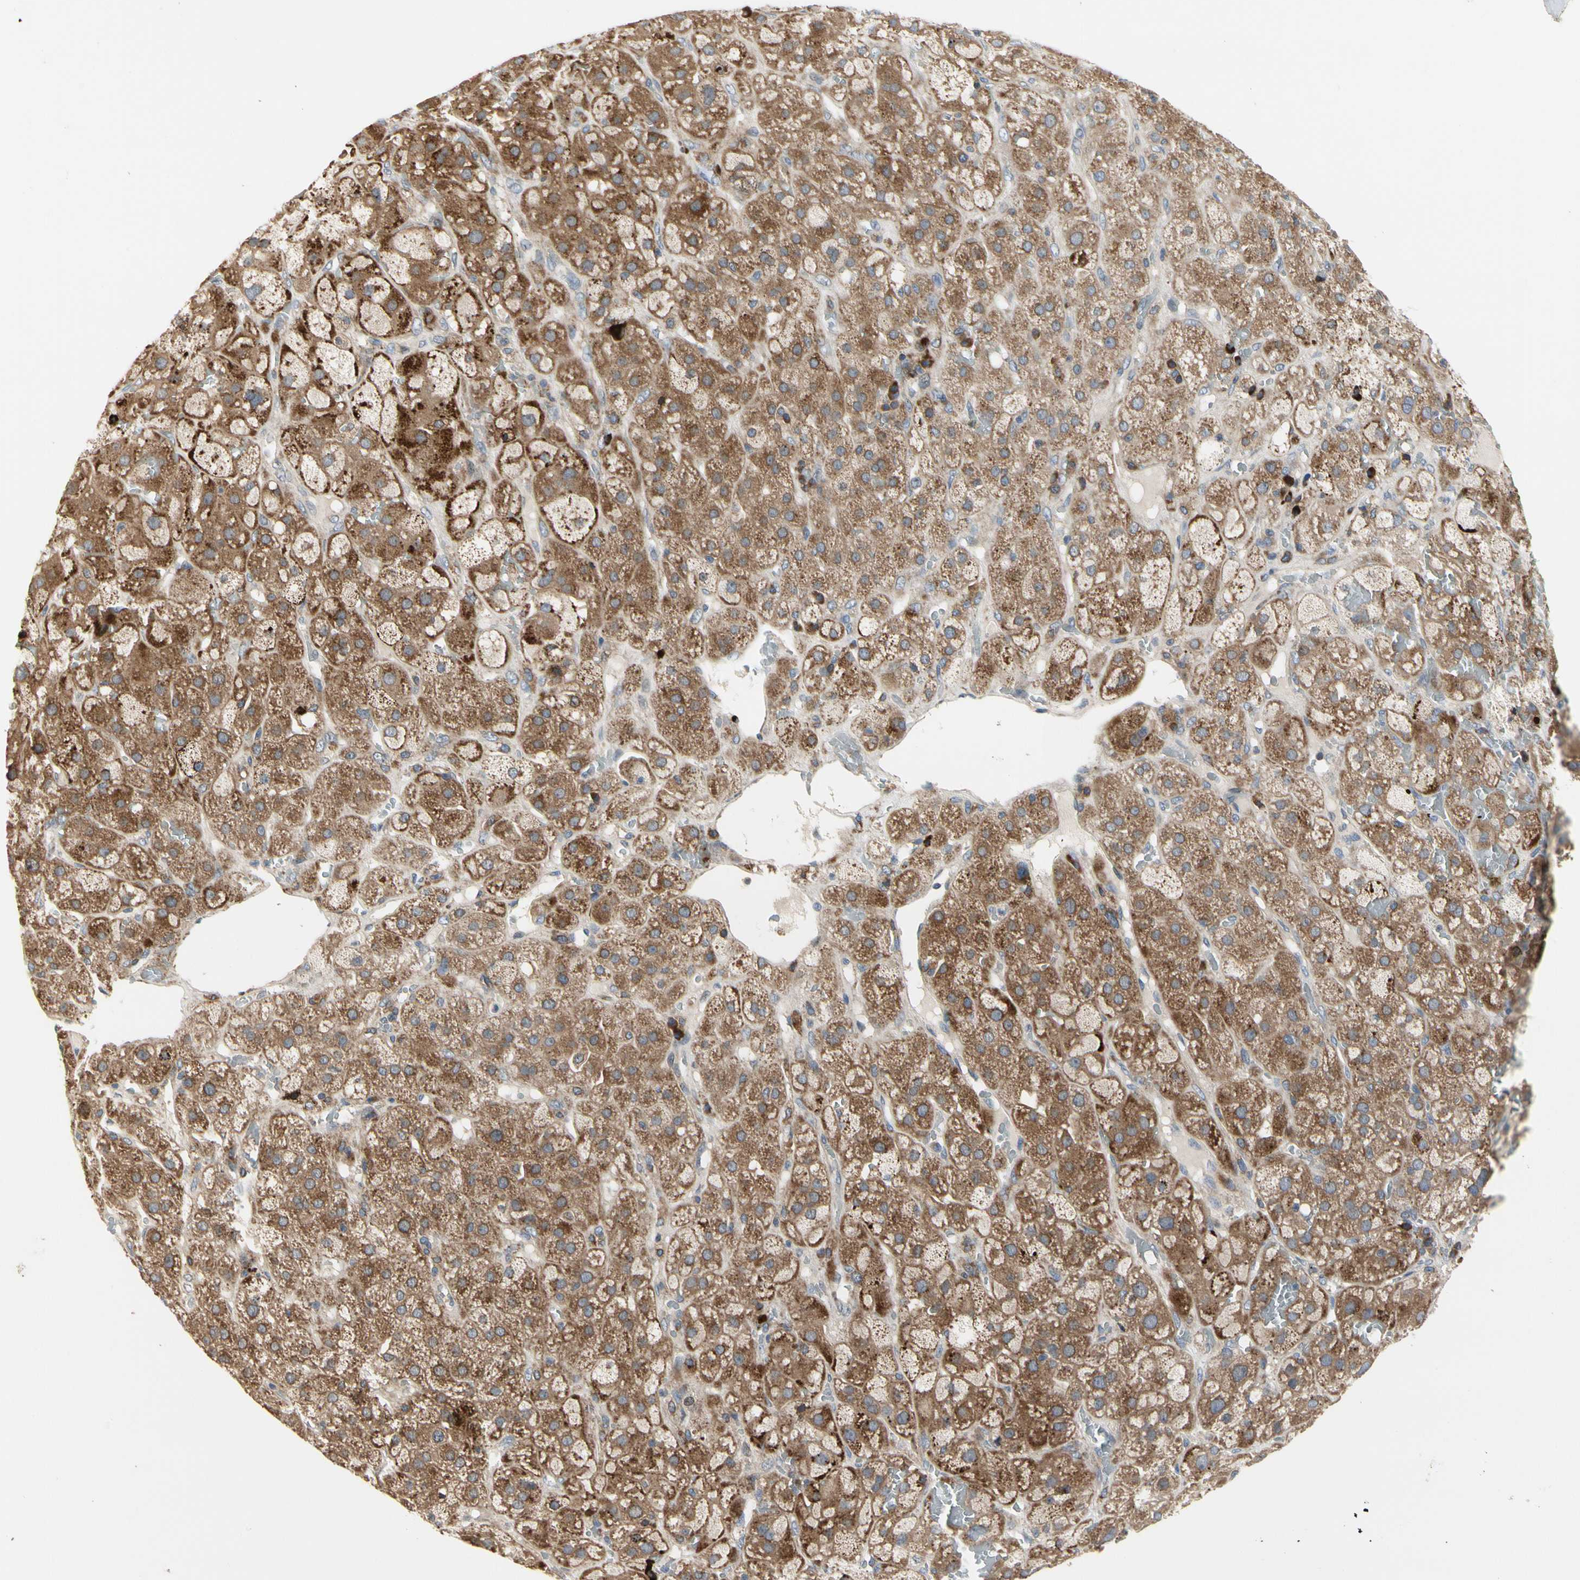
{"staining": {"intensity": "moderate", "quantity": ">75%", "location": "cytoplasmic/membranous"}, "tissue": "adrenal gland", "cell_type": "Glandular cells", "image_type": "normal", "snomed": [{"axis": "morphology", "description": "Normal tissue, NOS"}, {"axis": "topography", "description": "Adrenal gland"}], "caption": "A brown stain highlights moderate cytoplasmic/membranous positivity of a protein in glandular cells of normal adrenal gland. (DAB = brown stain, brightfield microscopy at high magnification).", "gene": "MMEL1", "patient": {"sex": "female", "age": 47}}